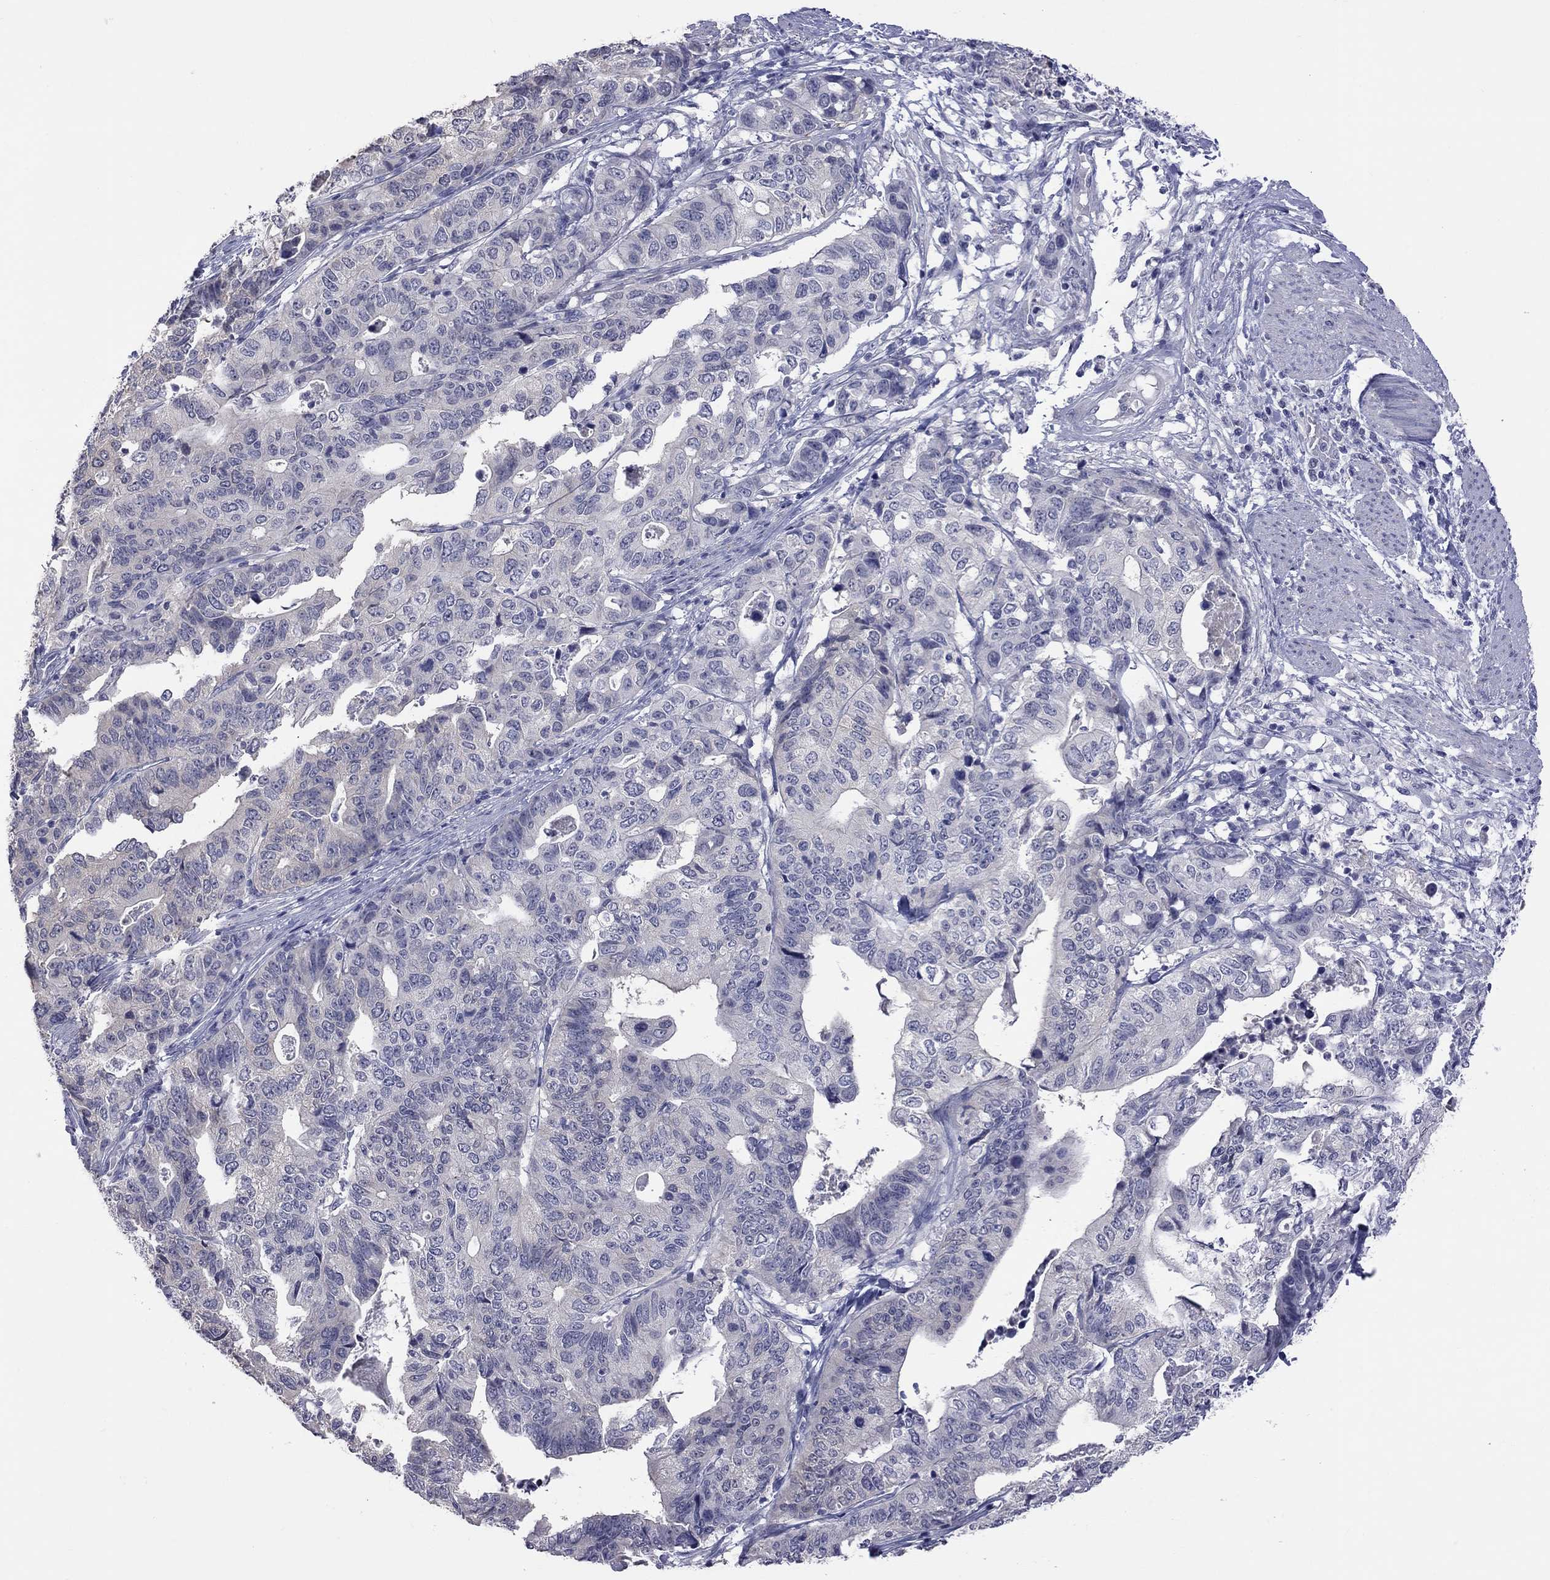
{"staining": {"intensity": "negative", "quantity": "none", "location": "none"}, "tissue": "stomach cancer", "cell_type": "Tumor cells", "image_type": "cancer", "snomed": [{"axis": "morphology", "description": "Adenocarcinoma, NOS"}, {"axis": "topography", "description": "Stomach, upper"}], "caption": "Tumor cells show no significant protein expression in adenocarcinoma (stomach). (DAB immunohistochemistry (IHC) visualized using brightfield microscopy, high magnification).", "gene": "HYLS1", "patient": {"sex": "female", "age": 67}}